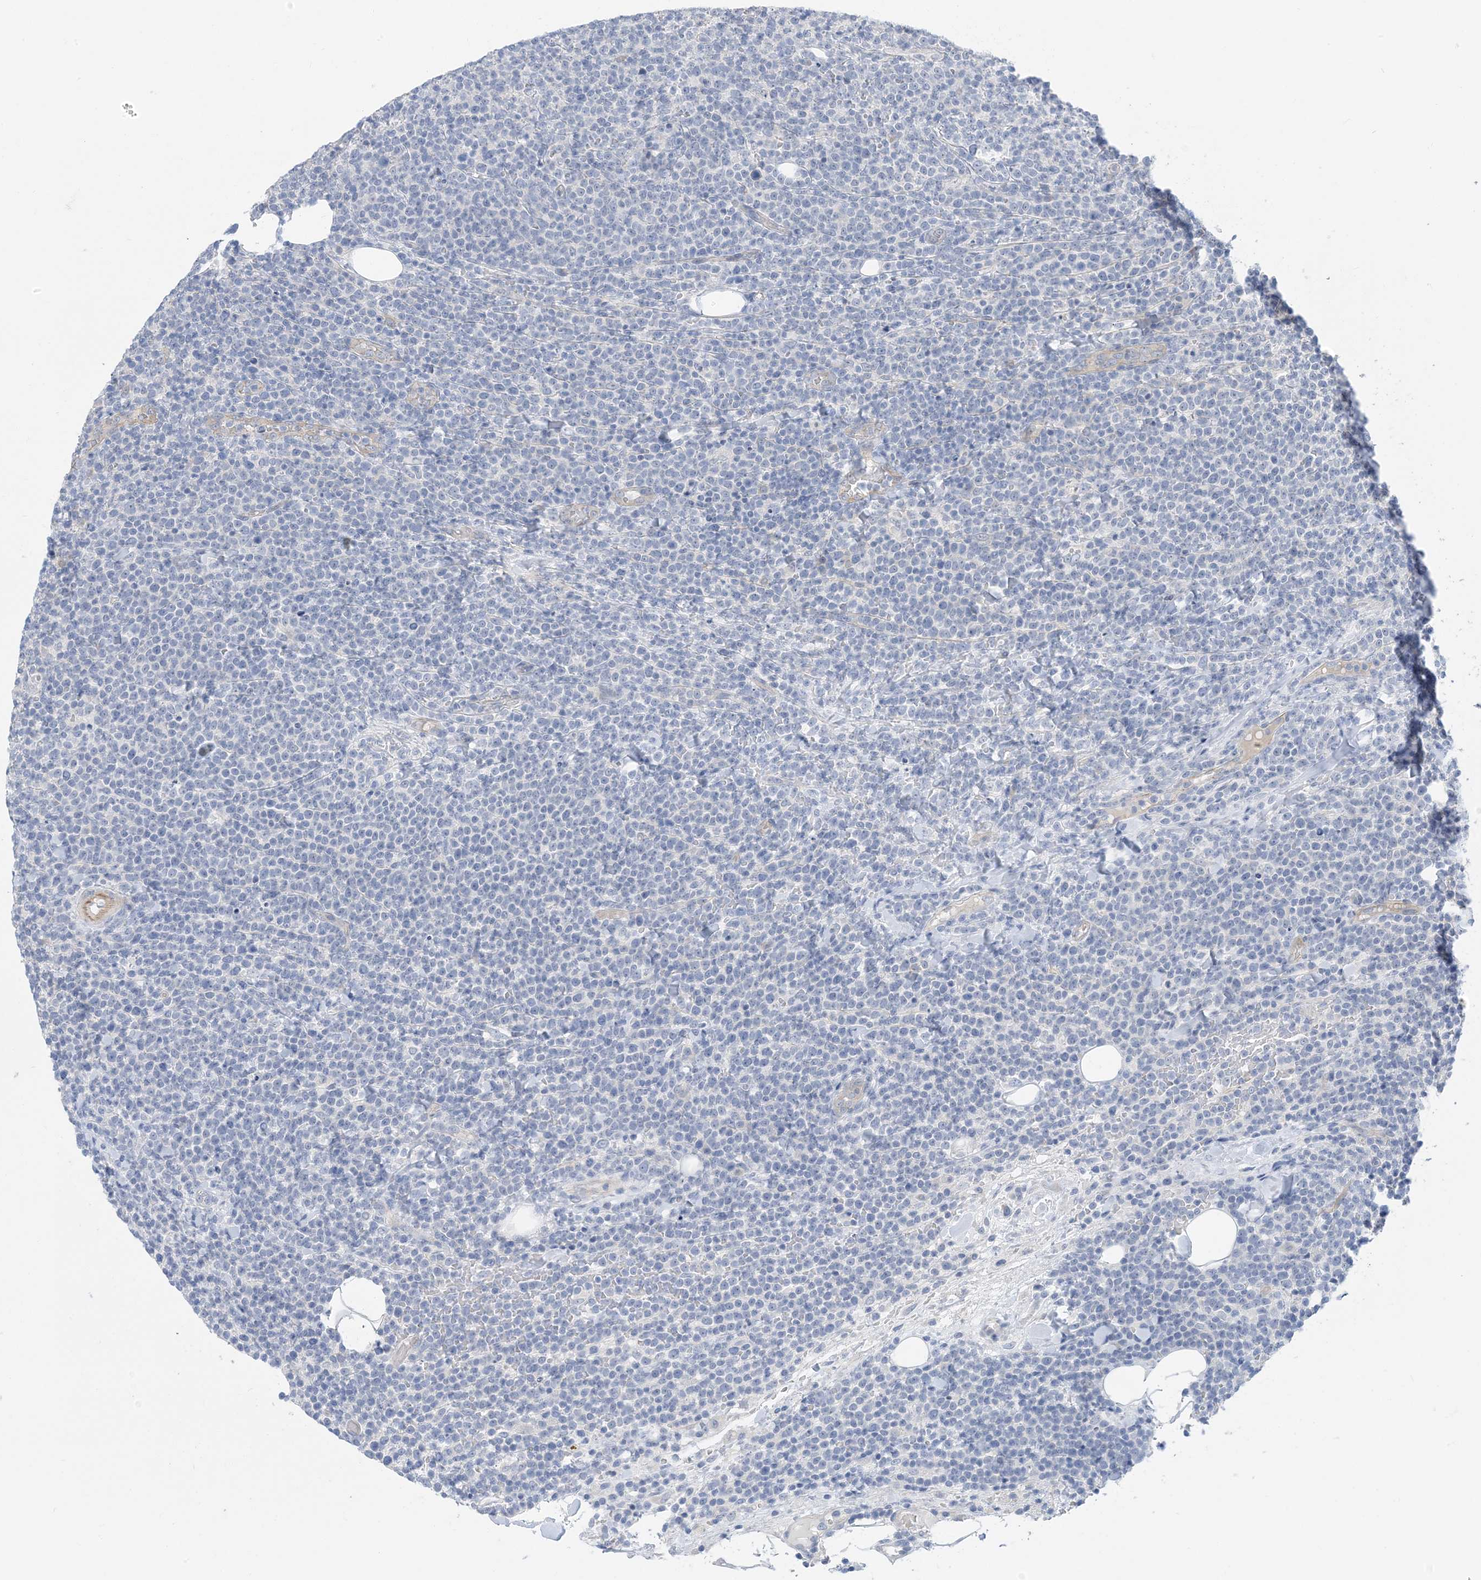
{"staining": {"intensity": "negative", "quantity": "none", "location": "none"}, "tissue": "lymphoma", "cell_type": "Tumor cells", "image_type": "cancer", "snomed": [{"axis": "morphology", "description": "Malignant lymphoma, non-Hodgkin's type, High grade"}, {"axis": "topography", "description": "Lymph node"}], "caption": "There is no significant positivity in tumor cells of lymphoma.", "gene": "IL36B", "patient": {"sex": "male", "age": 61}}